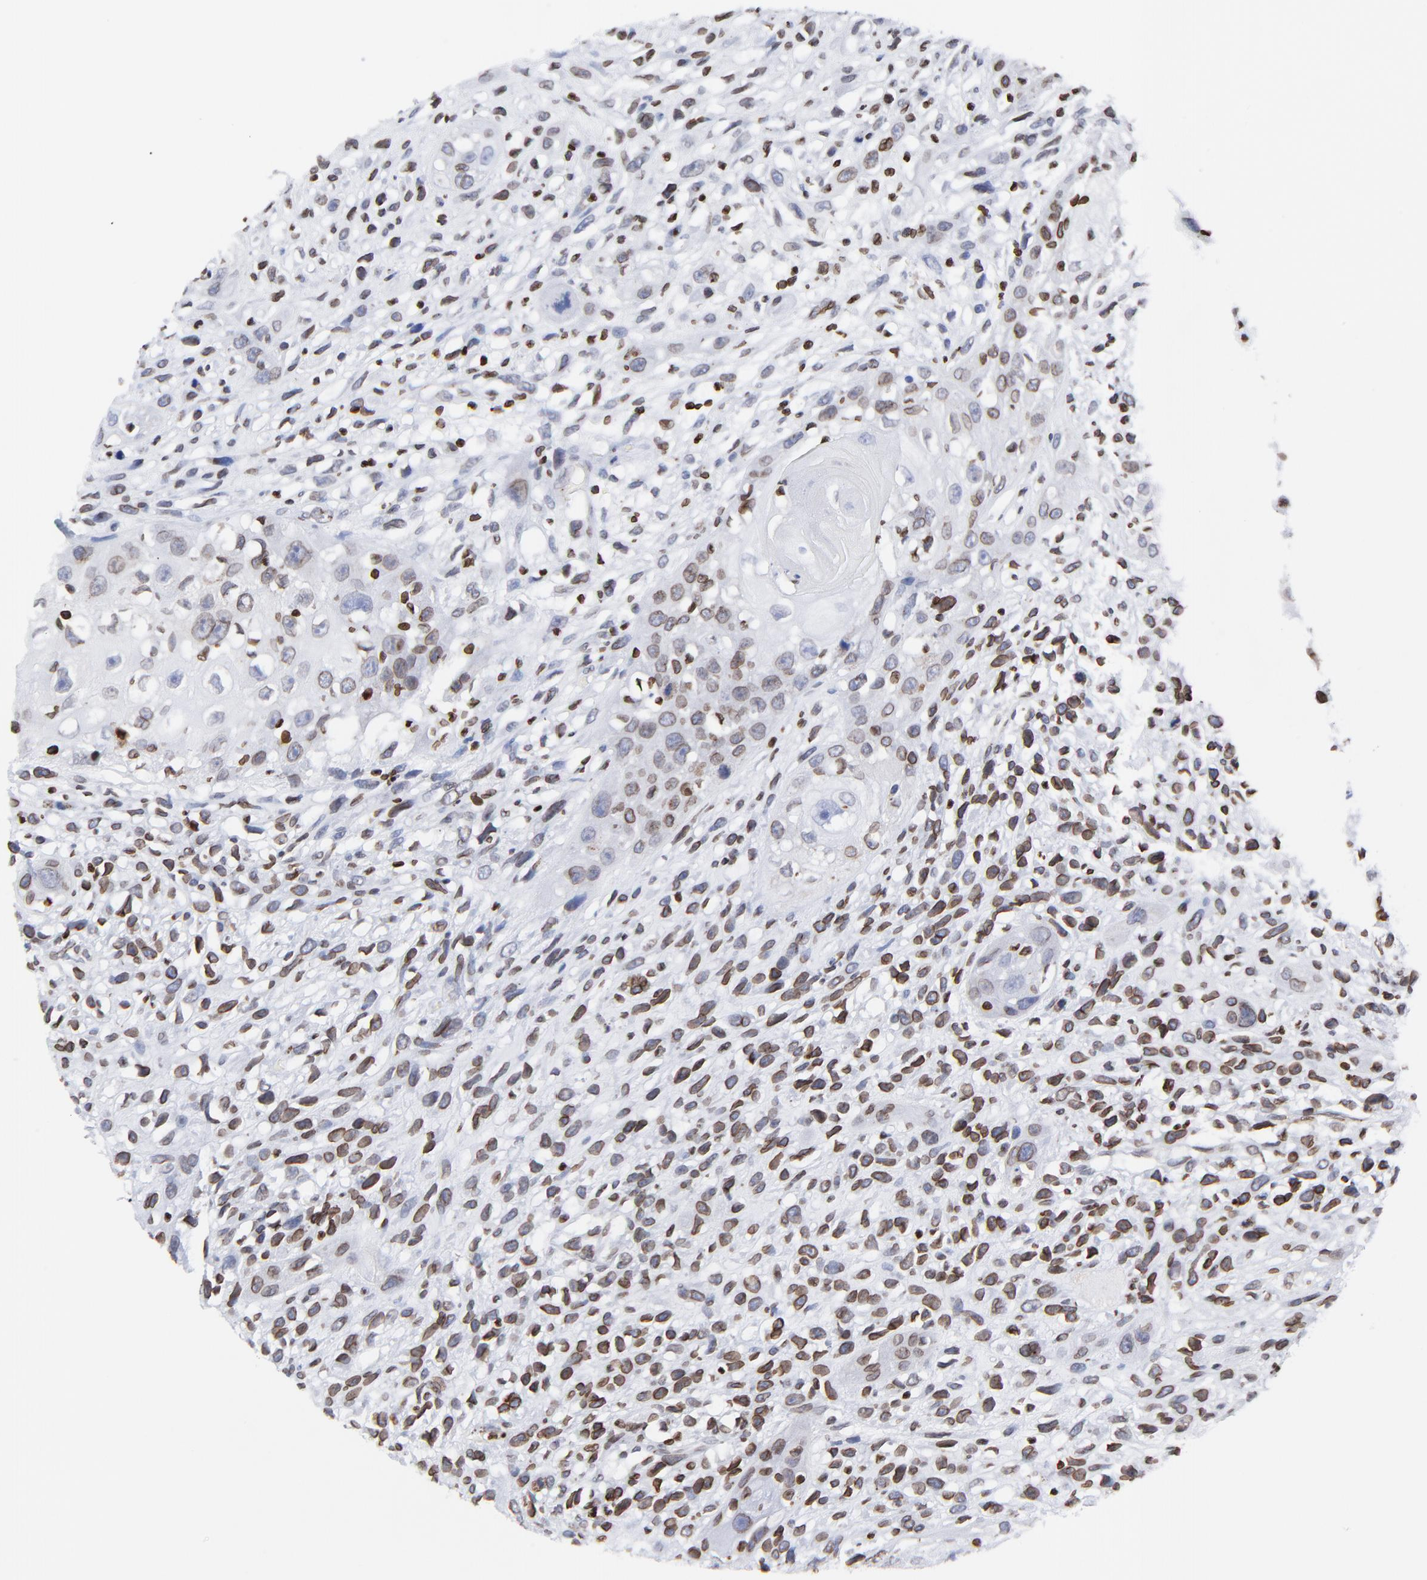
{"staining": {"intensity": "moderate", "quantity": "25%-75%", "location": "cytoplasmic/membranous,nuclear"}, "tissue": "head and neck cancer", "cell_type": "Tumor cells", "image_type": "cancer", "snomed": [{"axis": "morphology", "description": "Necrosis, NOS"}, {"axis": "morphology", "description": "Neoplasm, malignant, NOS"}, {"axis": "topography", "description": "Salivary gland"}, {"axis": "topography", "description": "Head-Neck"}], "caption": "DAB (3,3'-diaminobenzidine) immunohistochemical staining of neoplasm (malignant) (head and neck) reveals moderate cytoplasmic/membranous and nuclear protein staining in about 25%-75% of tumor cells.", "gene": "THAP7", "patient": {"sex": "male", "age": 43}}